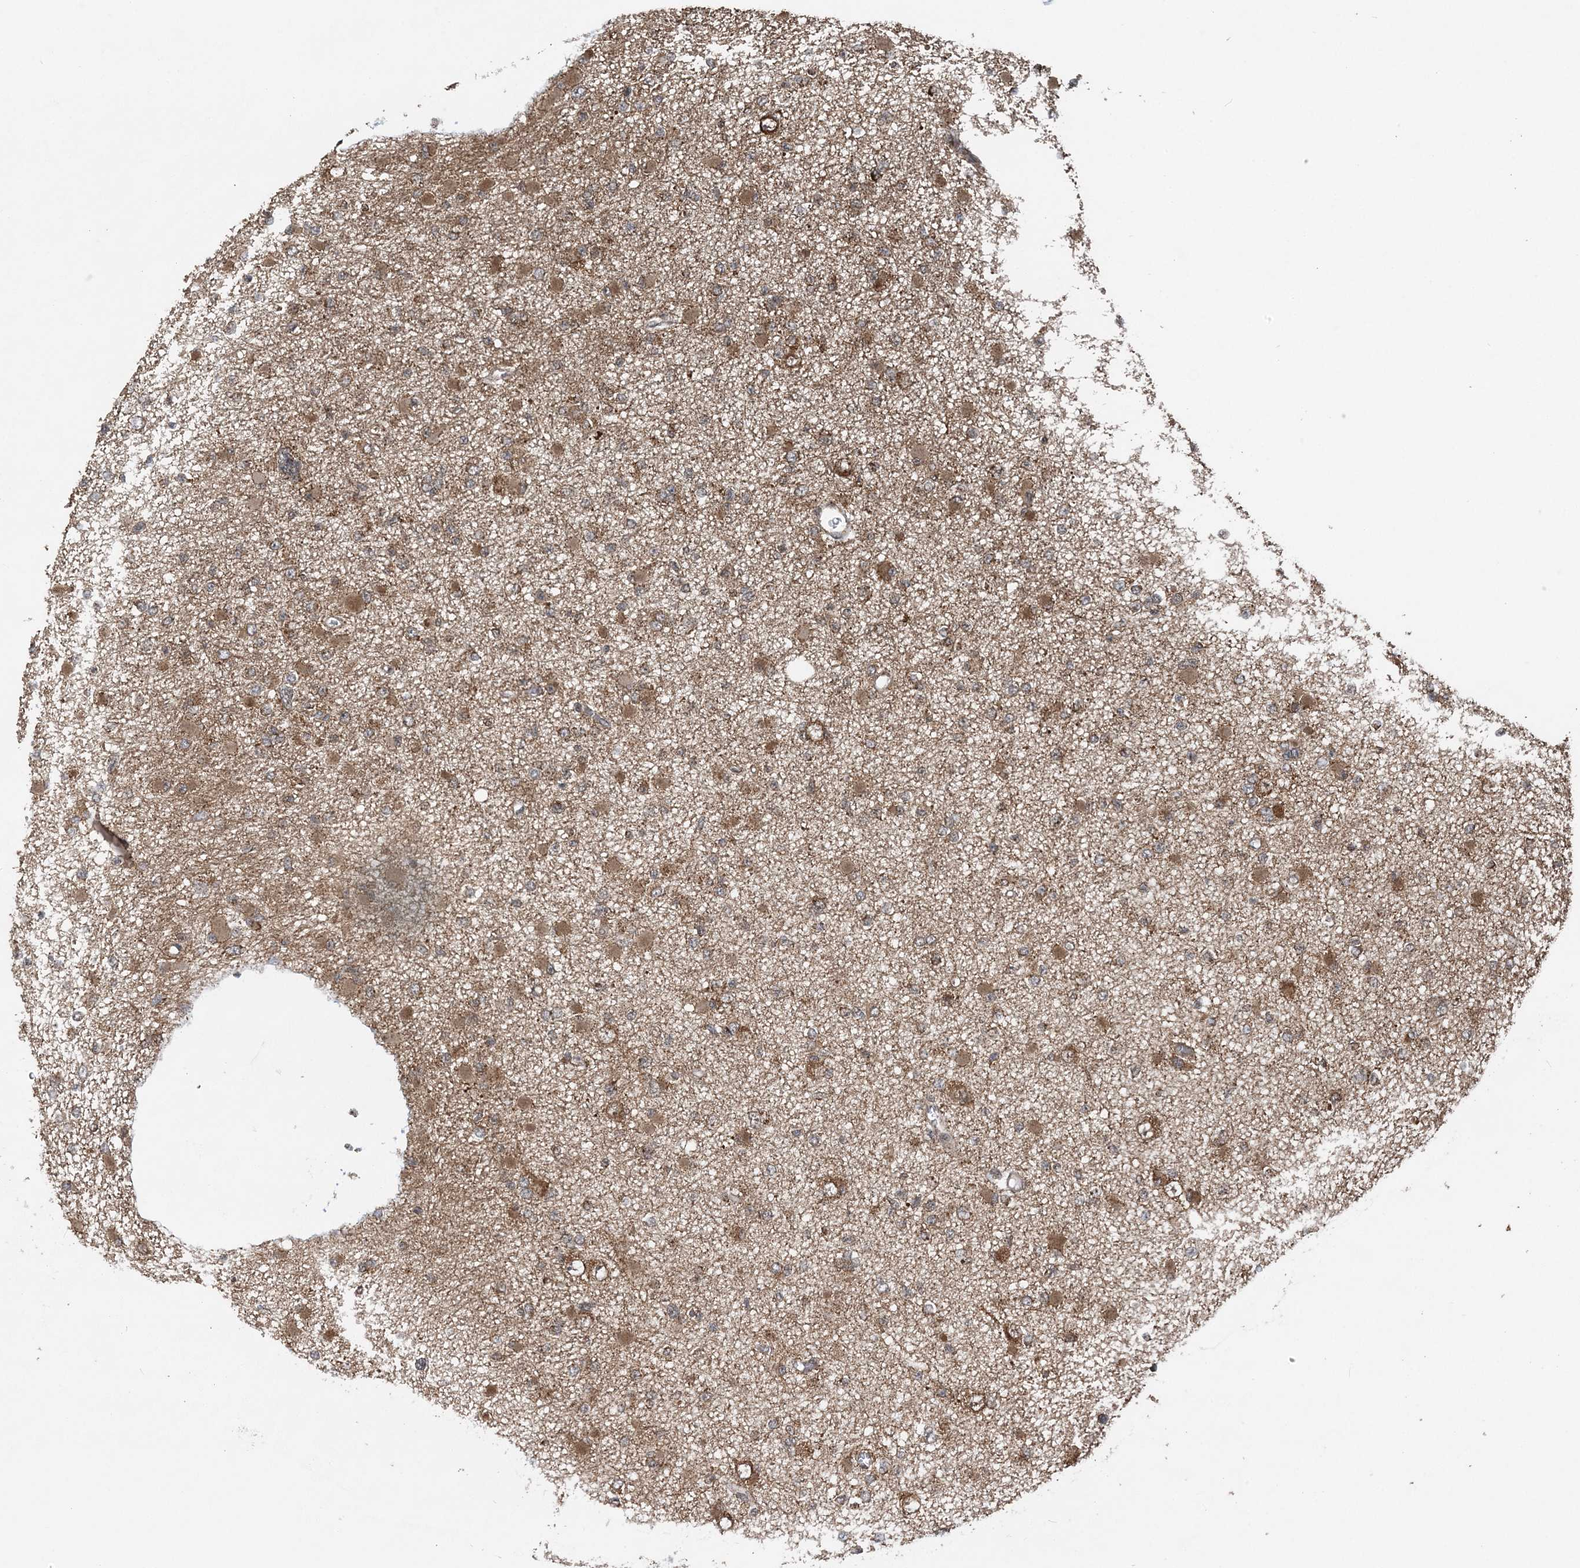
{"staining": {"intensity": "moderate", "quantity": ">75%", "location": "cytoplasmic/membranous"}, "tissue": "glioma", "cell_type": "Tumor cells", "image_type": "cancer", "snomed": [{"axis": "morphology", "description": "Glioma, malignant, Low grade"}, {"axis": "topography", "description": "Brain"}], "caption": "A brown stain highlights moderate cytoplasmic/membranous positivity of a protein in human glioma tumor cells.", "gene": "PCBP1", "patient": {"sex": "female", "age": 22}}